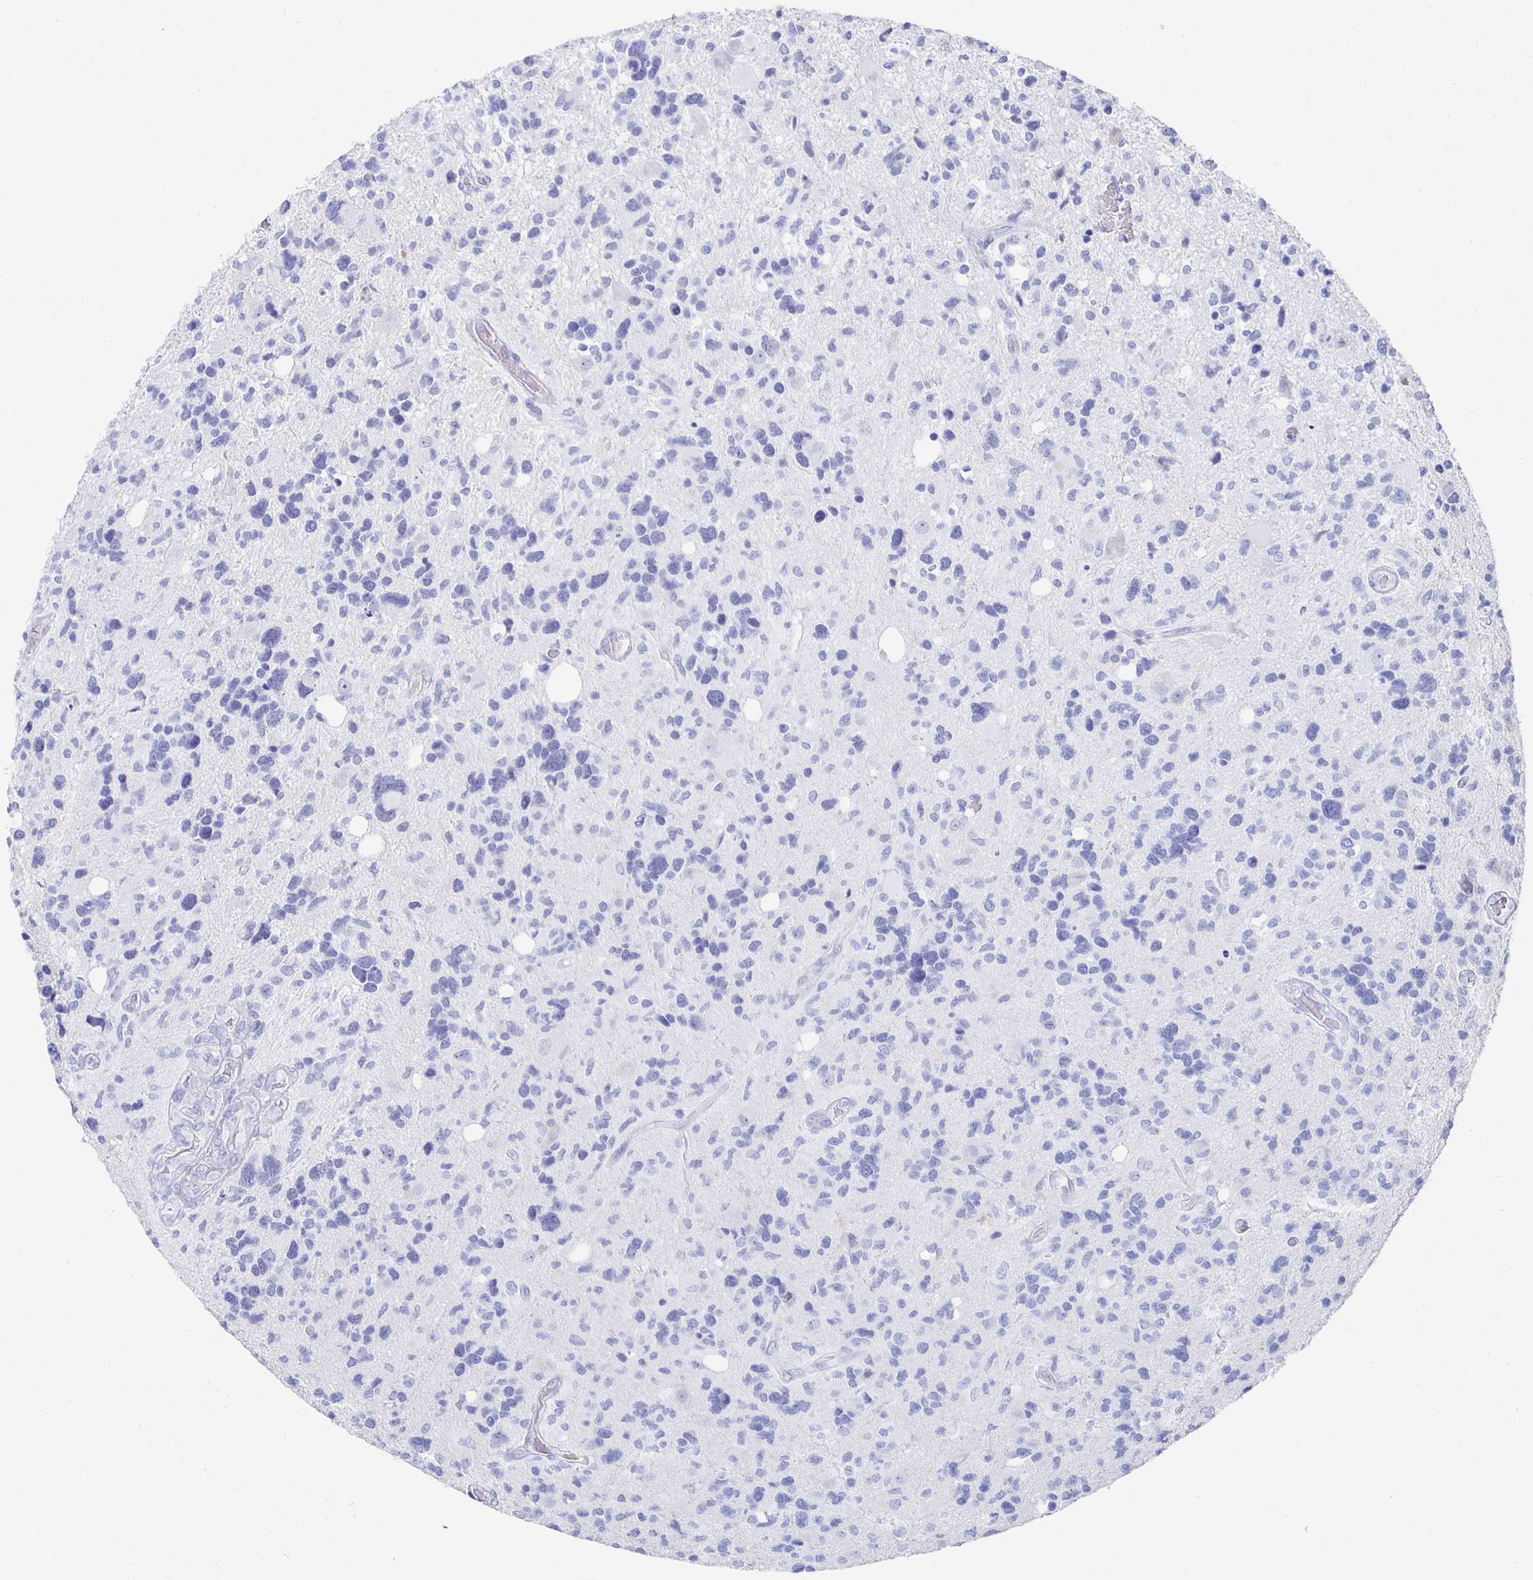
{"staining": {"intensity": "negative", "quantity": "none", "location": "none"}, "tissue": "glioma", "cell_type": "Tumor cells", "image_type": "cancer", "snomed": [{"axis": "morphology", "description": "Glioma, malignant, High grade"}, {"axis": "topography", "description": "Brain"}], "caption": "Protein analysis of glioma demonstrates no significant expression in tumor cells.", "gene": "PRDM7", "patient": {"sex": "male", "age": 49}}